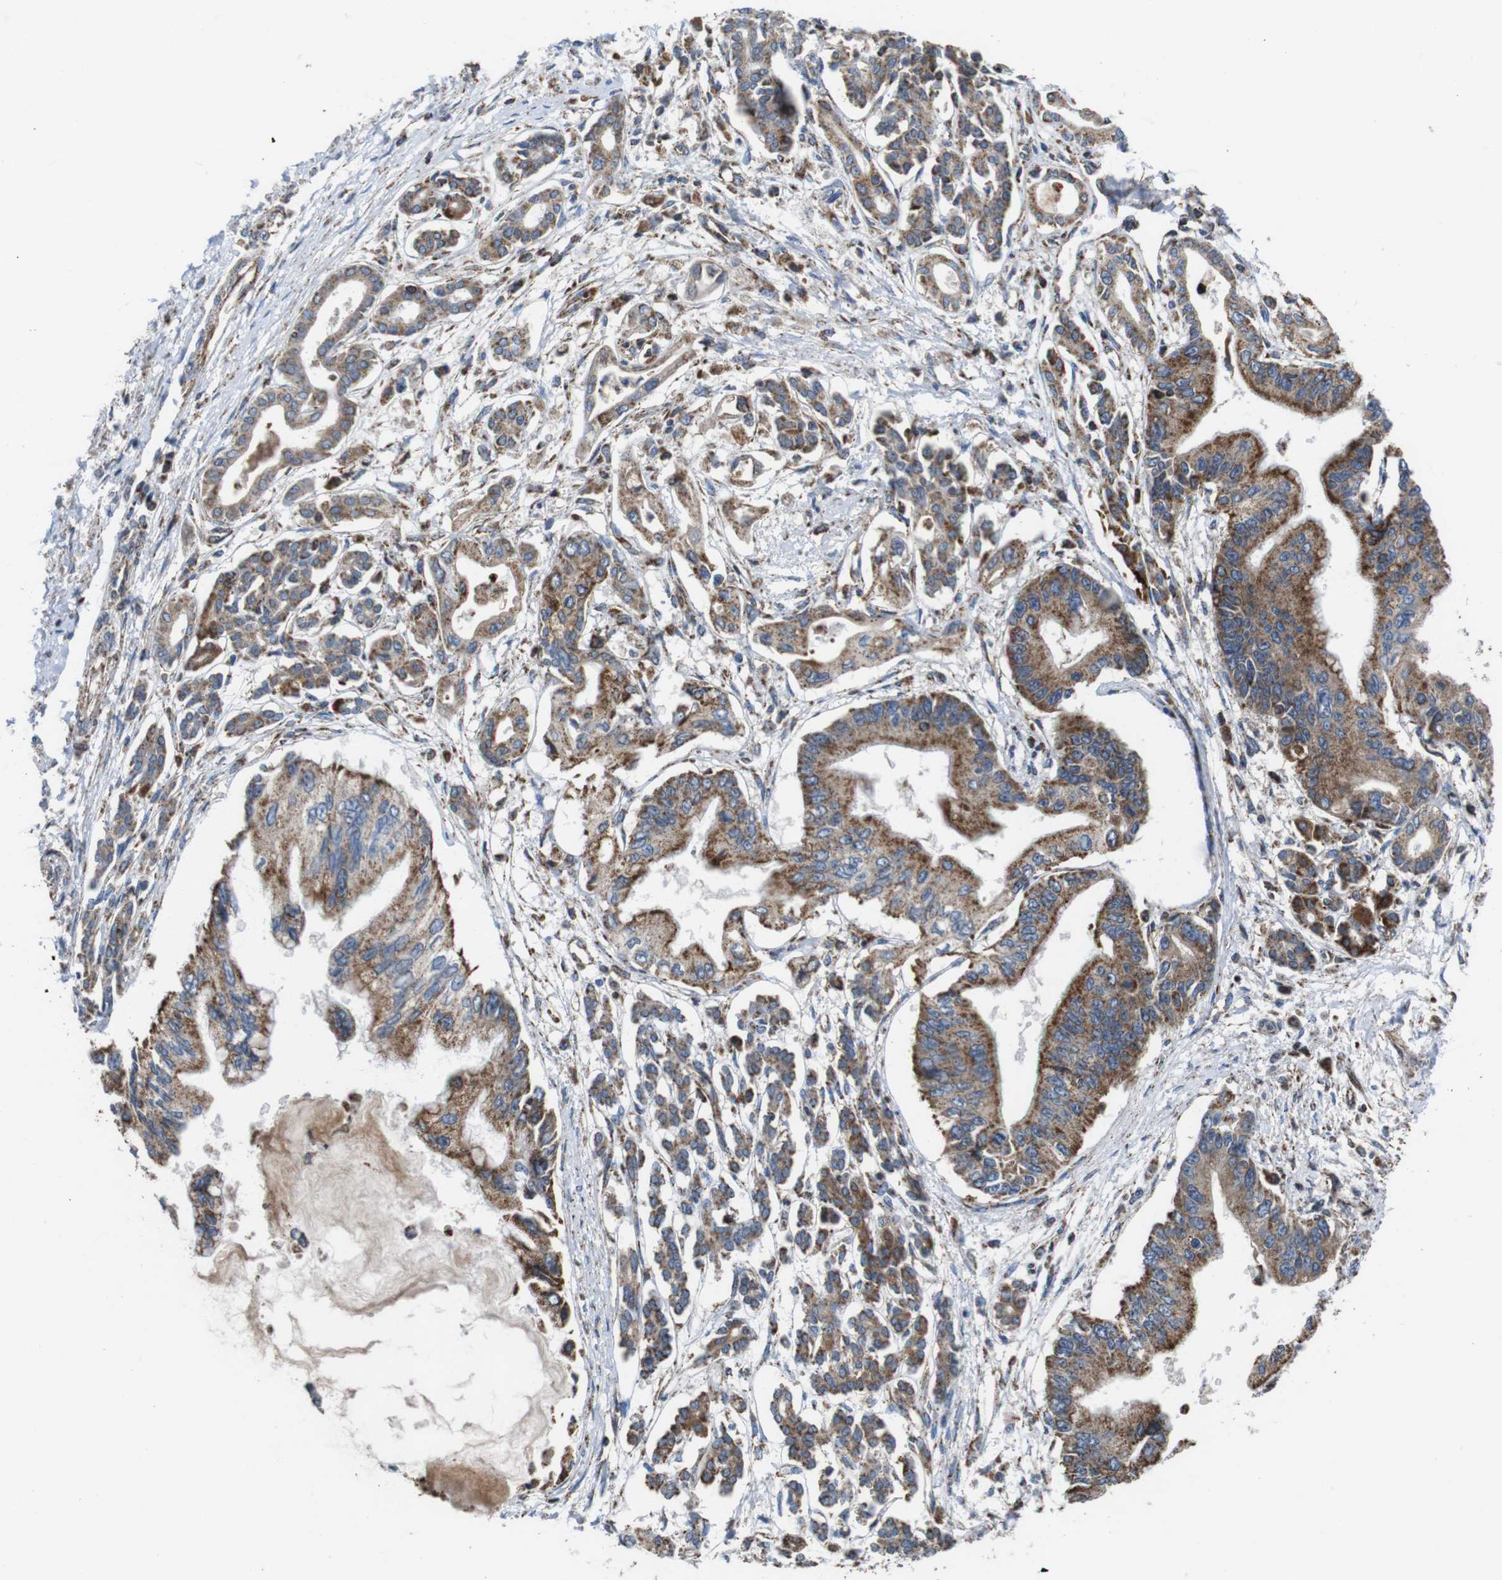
{"staining": {"intensity": "moderate", "quantity": ">75%", "location": "cytoplasmic/membranous"}, "tissue": "pancreatic cancer", "cell_type": "Tumor cells", "image_type": "cancer", "snomed": [{"axis": "morphology", "description": "Adenocarcinoma, NOS"}, {"axis": "topography", "description": "Pancreas"}], "caption": "Immunohistochemistry (IHC) staining of pancreatic cancer (adenocarcinoma), which shows medium levels of moderate cytoplasmic/membranous staining in approximately >75% of tumor cells indicating moderate cytoplasmic/membranous protein positivity. The staining was performed using DAB (3,3'-diaminobenzidine) (brown) for protein detection and nuclei were counterstained in hematoxylin (blue).", "gene": "HK1", "patient": {"sex": "male", "age": 56}}